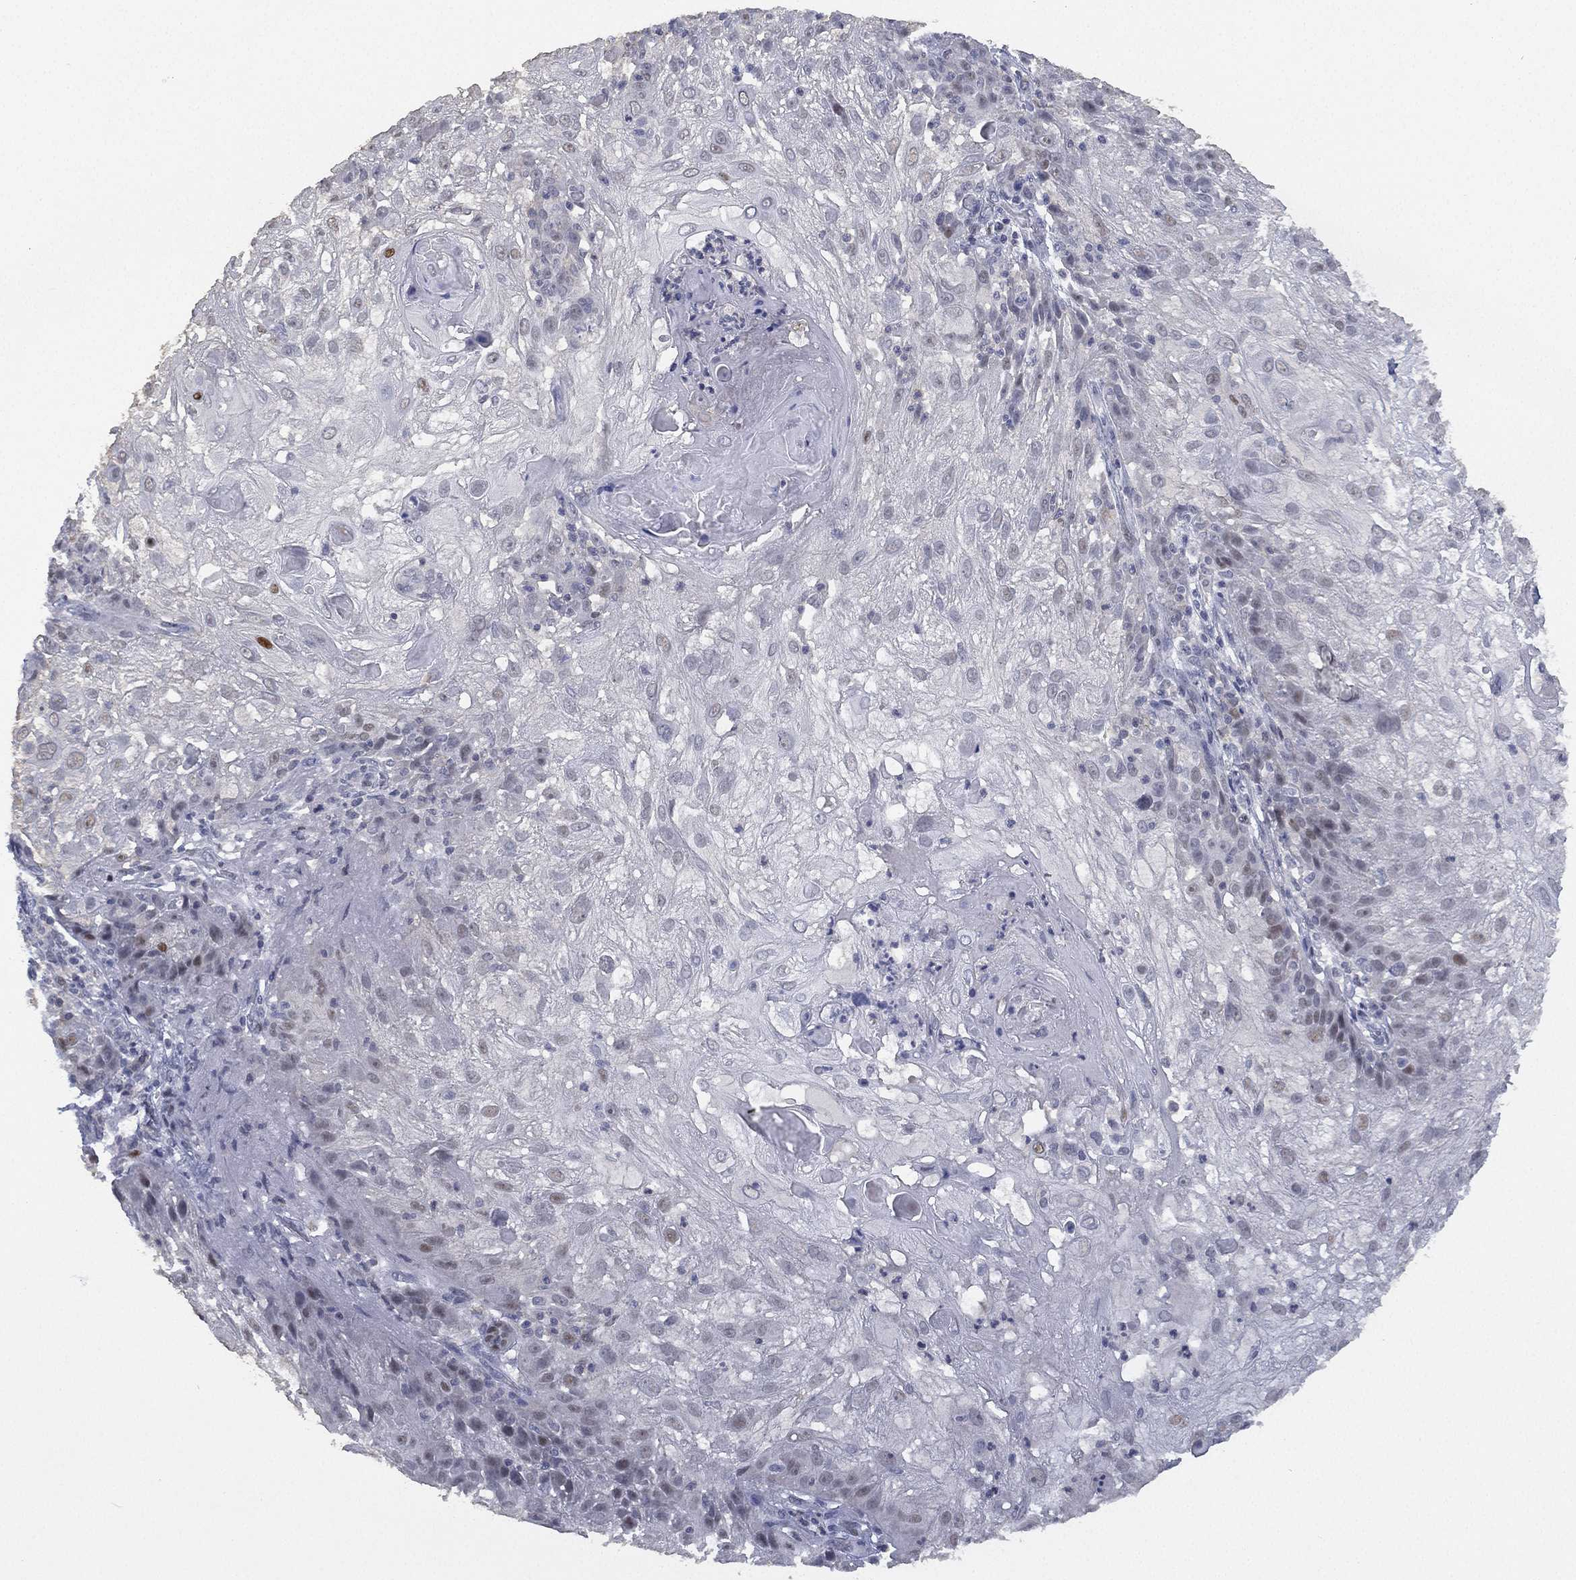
{"staining": {"intensity": "negative", "quantity": "none", "location": "none"}, "tissue": "skin cancer", "cell_type": "Tumor cells", "image_type": "cancer", "snomed": [{"axis": "morphology", "description": "Normal tissue, NOS"}, {"axis": "morphology", "description": "Squamous cell carcinoma, NOS"}, {"axis": "topography", "description": "Skin"}], "caption": "Tumor cells show no significant protein expression in skin squamous cell carcinoma.", "gene": "ZNF711", "patient": {"sex": "female", "age": 83}}